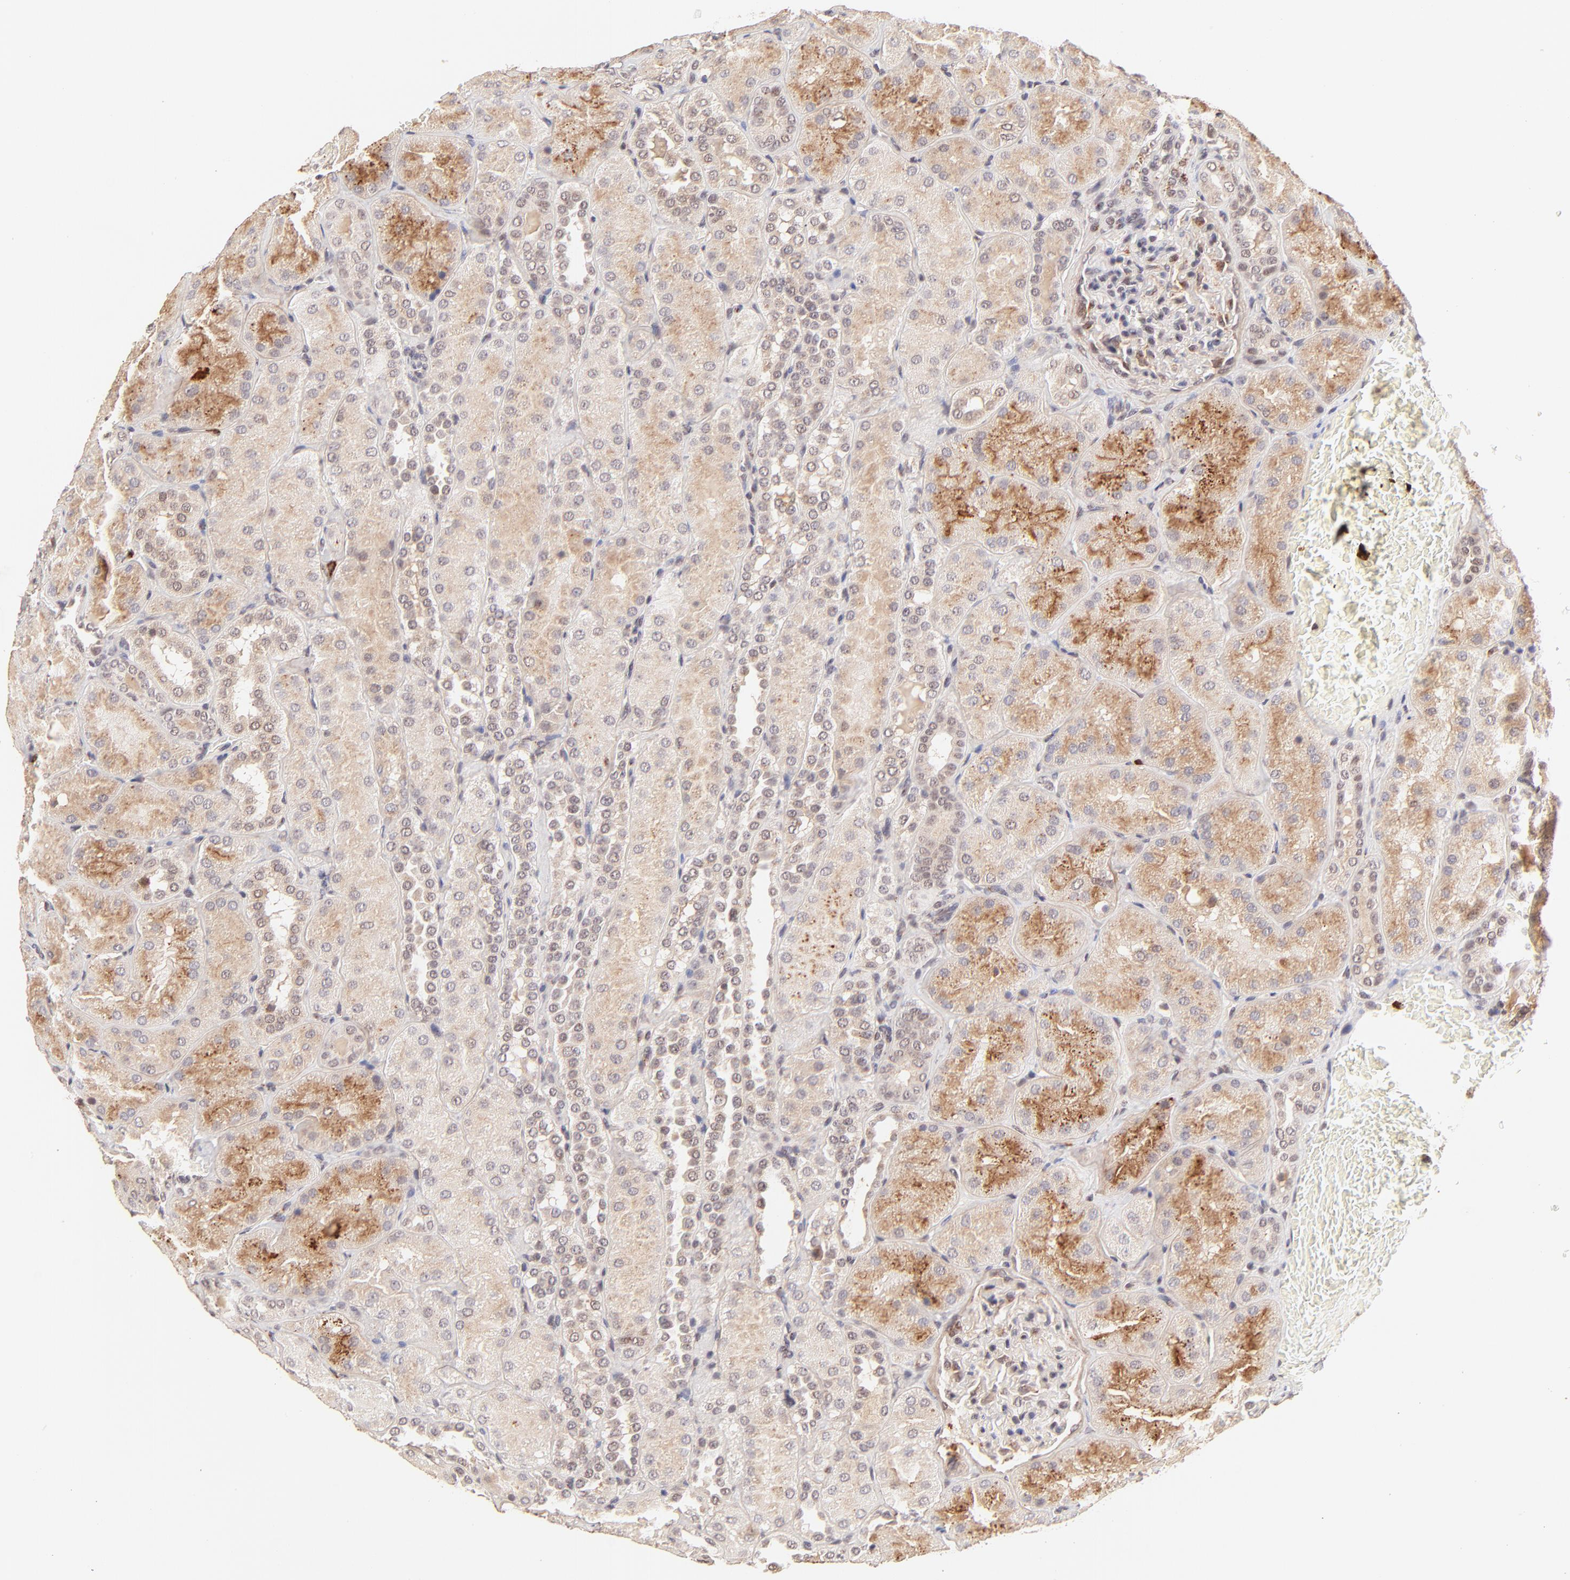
{"staining": {"intensity": "weak", "quantity": "25%-75%", "location": "nuclear"}, "tissue": "kidney", "cell_type": "Cells in glomeruli", "image_type": "normal", "snomed": [{"axis": "morphology", "description": "Normal tissue, NOS"}, {"axis": "topography", "description": "Kidney"}], "caption": "Protein expression analysis of benign kidney reveals weak nuclear positivity in about 25%-75% of cells in glomeruli. (DAB IHC with brightfield microscopy, high magnification).", "gene": "MED12", "patient": {"sex": "male", "age": 28}}